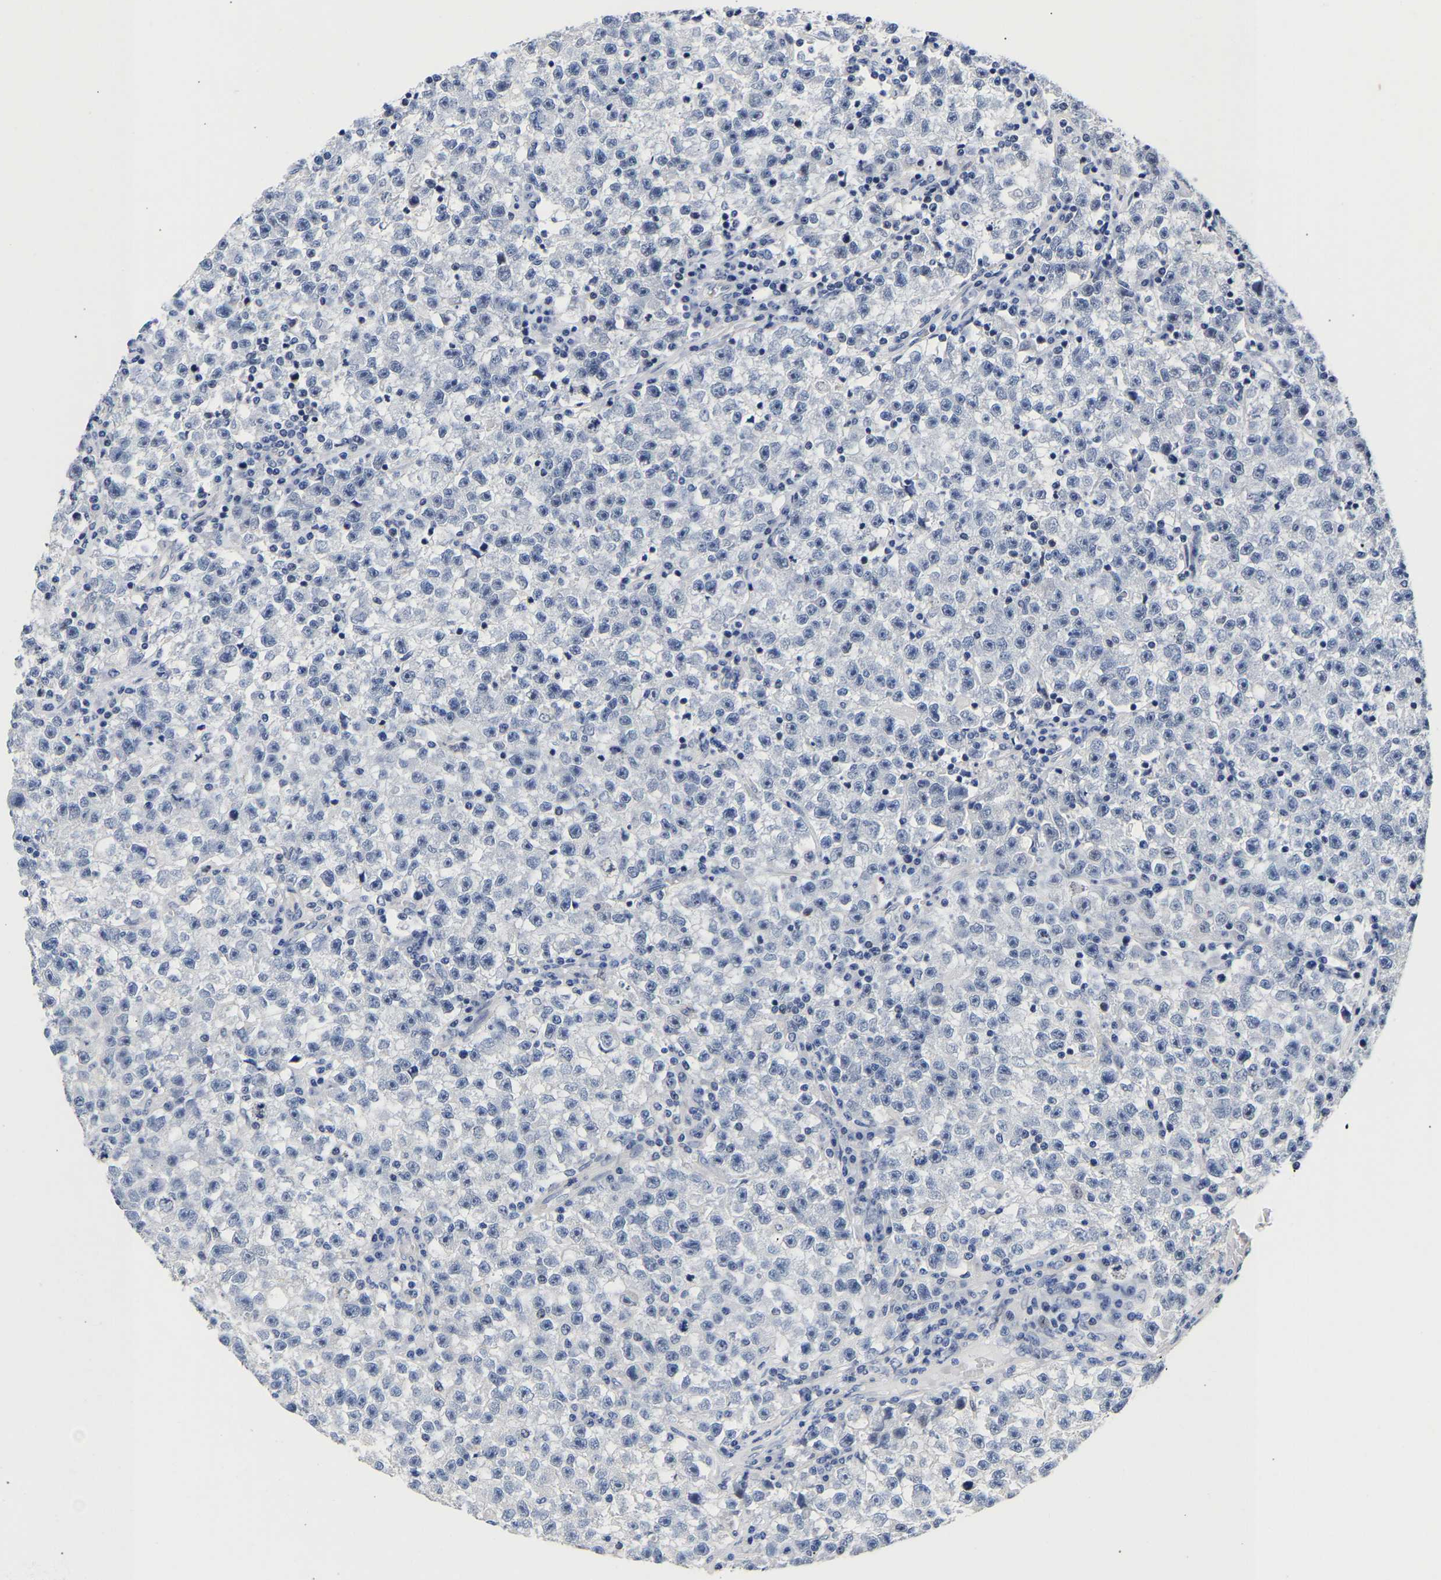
{"staining": {"intensity": "negative", "quantity": "none", "location": "none"}, "tissue": "testis cancer", "cell_type": "Tumor cells", "image_type": "cancer", "snomed": [{"axis": "morphology", "description": "Seminoma, NOS"}, {"axis": "topography", "description": "Testis"}], "caption": "Immunohistochemical staining of human testis cancer demonstrates no significant positivity in tumor cells. (IHC, brightfield microscopy, high magnification).", "gene": "CCDC6", "patient": {"sex": "male", "age": 22}}